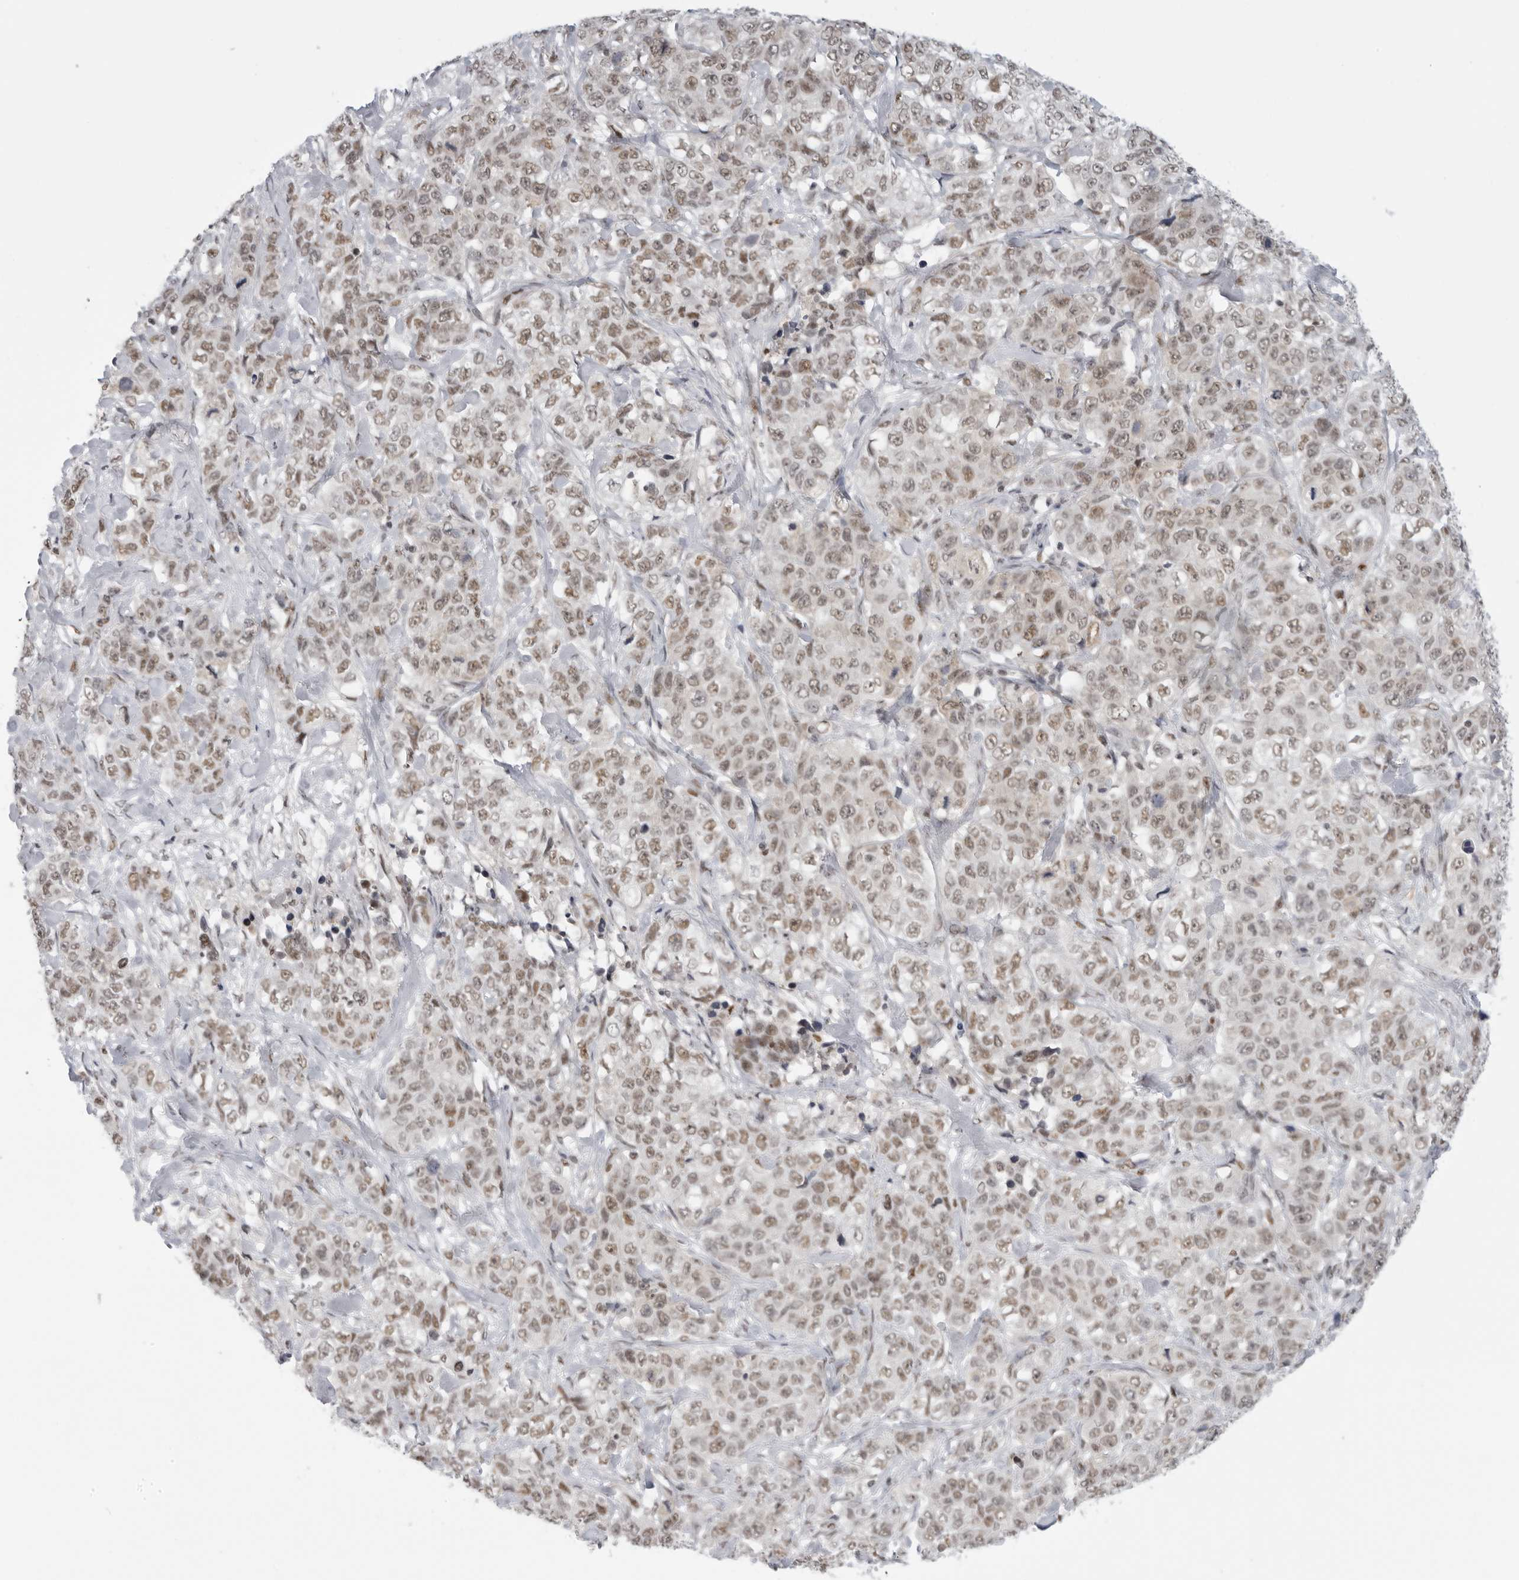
{"staining": {"intensity": "weak", "quantity": ">75%", "location": "nuclear"}, "tissue": "stomach cancer", "cell_type": "Tumor cells", "image_type": "cancer", "snomed": [{"axis": "morphology", "description": "Adenocarcinoma, NOS"}, {"axis": "topography", "description": "Stomach"}], "caption": "Immunohistochemical staining of stomach cancer shows low levels of weak nuclear positivity in approximately >75% of tumor cells. (DAB IHC with brightfield microscopy, high magnification).", "gene": "RPA2", "patient": {"sex": "male", "age": 48}}